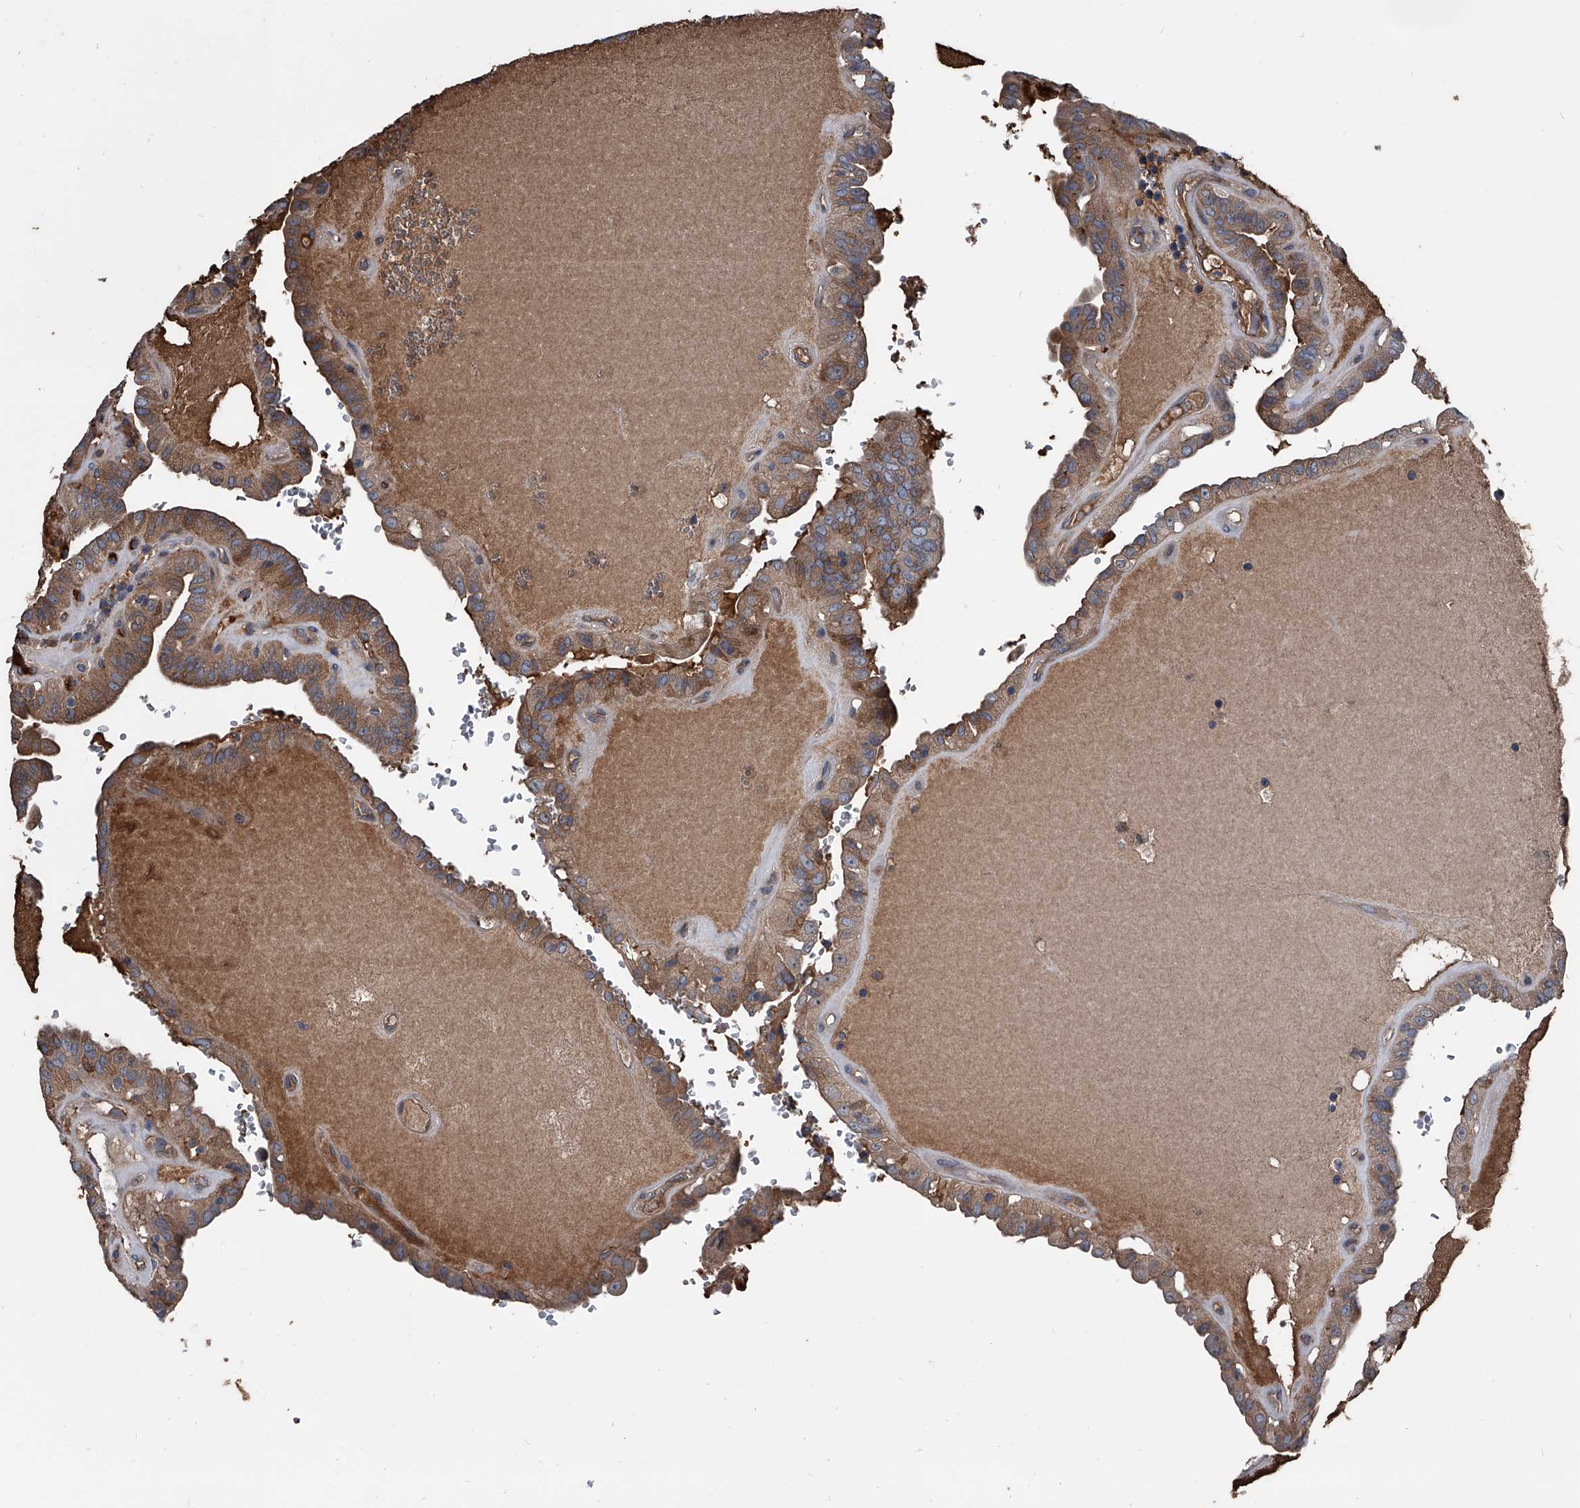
{"staining": {"intensity": "moderate", "quantity": "25%-75%", "location": "cytoplasmic/membranous"}, "tissue": "thyroid cancer", "cell_type": "Tumor cells", "image_type": "cancer", "snomed": [{"axis": "morphology", "description": "Papillary adenocarcinoma, NOS"}, {"axis": "topography", "description": "Thyroid gland"}], "caption": "Protein expression by immunohistochemistry exhibits moderate cytoplasmic/membranous staining in approximately 25%-75% of tumor cells in papillary adenocarcinoma (thyroid).", "gene": "KIF13A", "patient": {"sex": "male", "age": 77}}